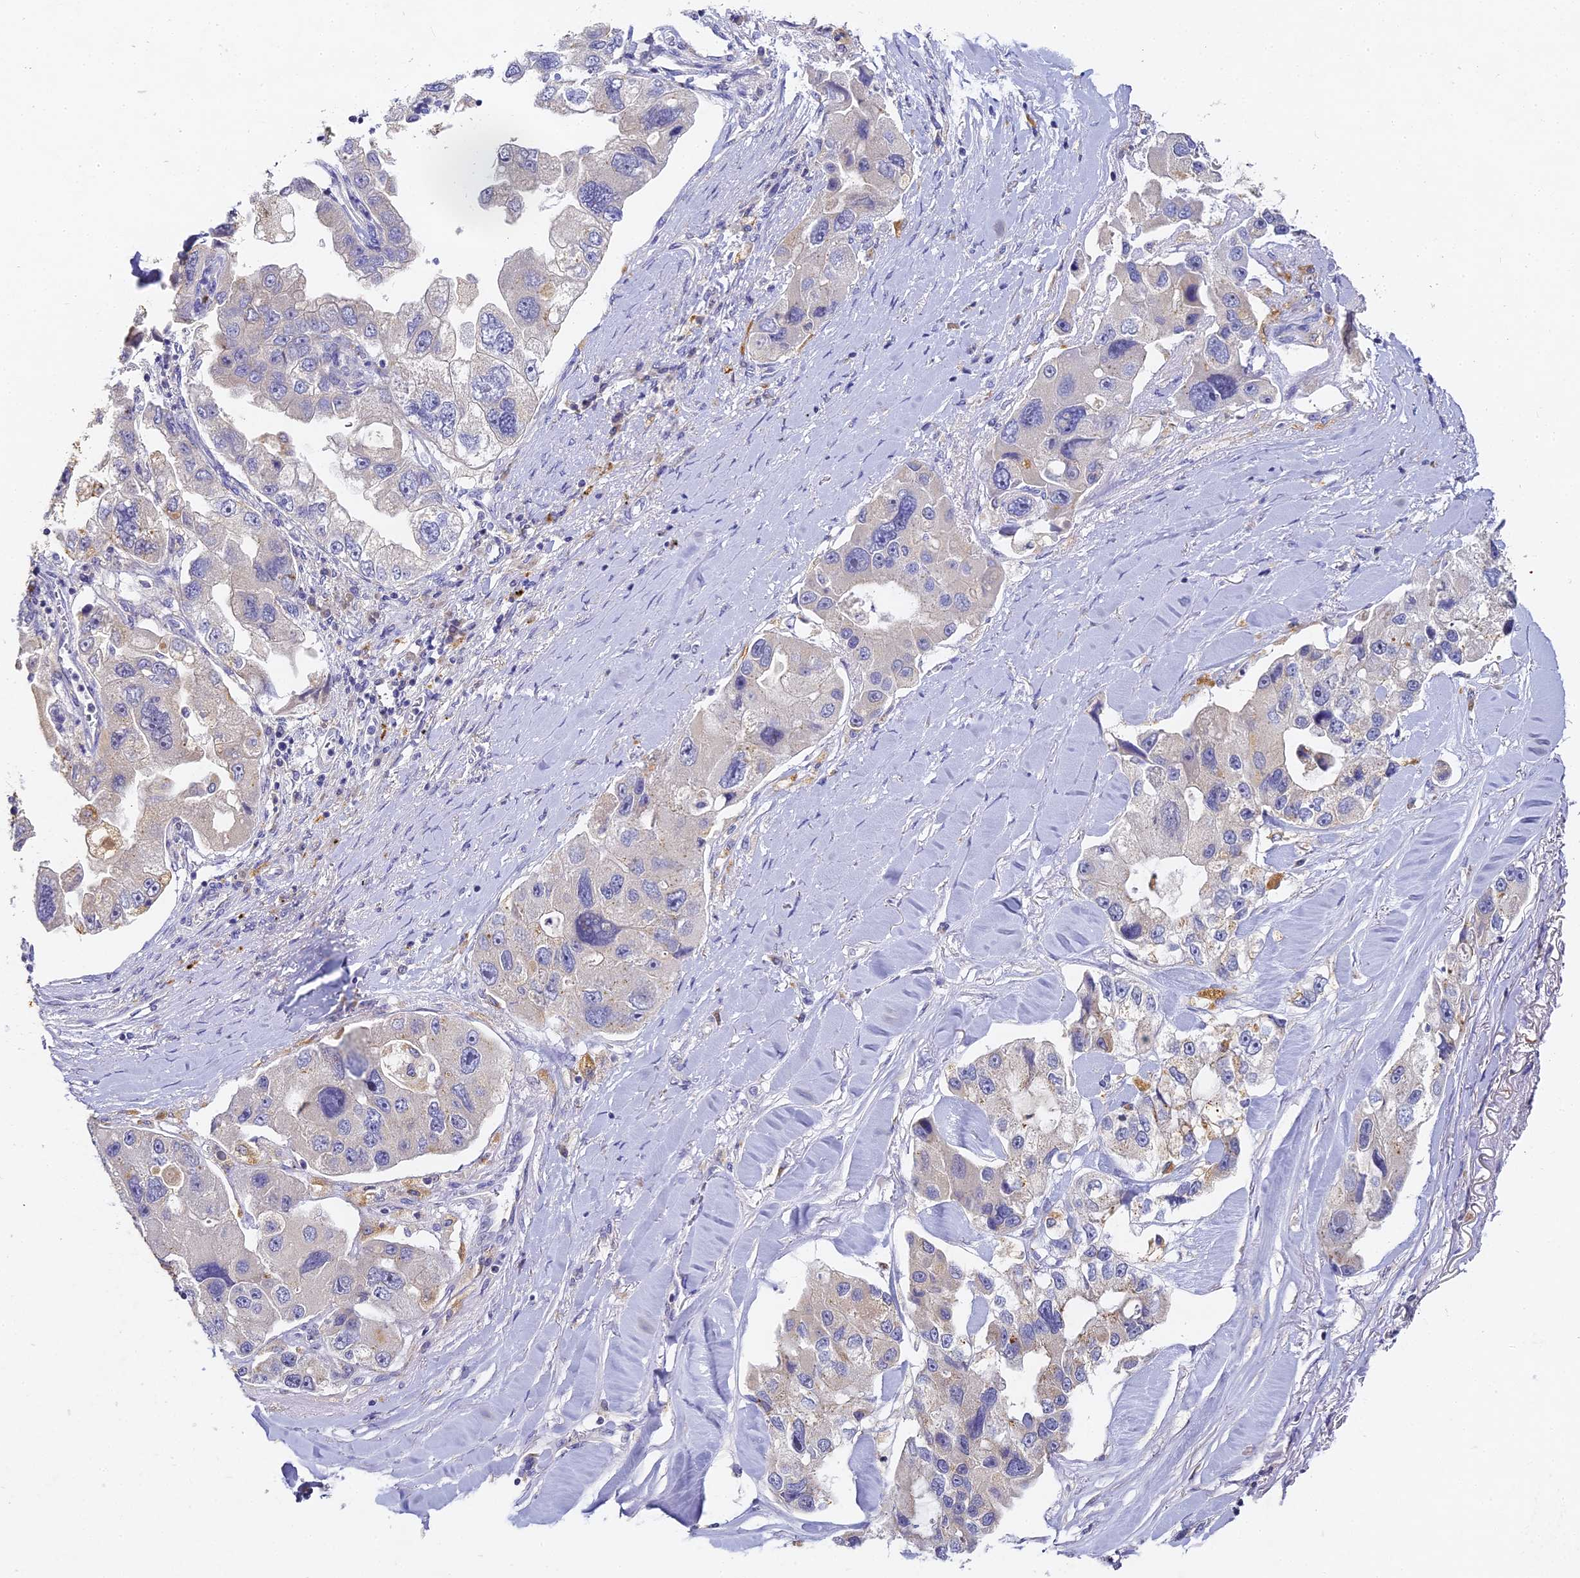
{"staining": {"intensity": "negative", "quantity": "none", "location": "none"}, "tissue": "lung cancer", "cell_type": "Tumor cells", "image_type": "cancer", "snomed": [{"axis": "morphology", "description": "Adenocarcinoma, NOS"}, {"axis": "topography", "description": "Lung"}], "caption": "An IHC image of lung cancer is shown. There is no staining in tumor cells of lung cancer.", "gene": "DONSON", "patient": {"sex": "female", "age": 54}}